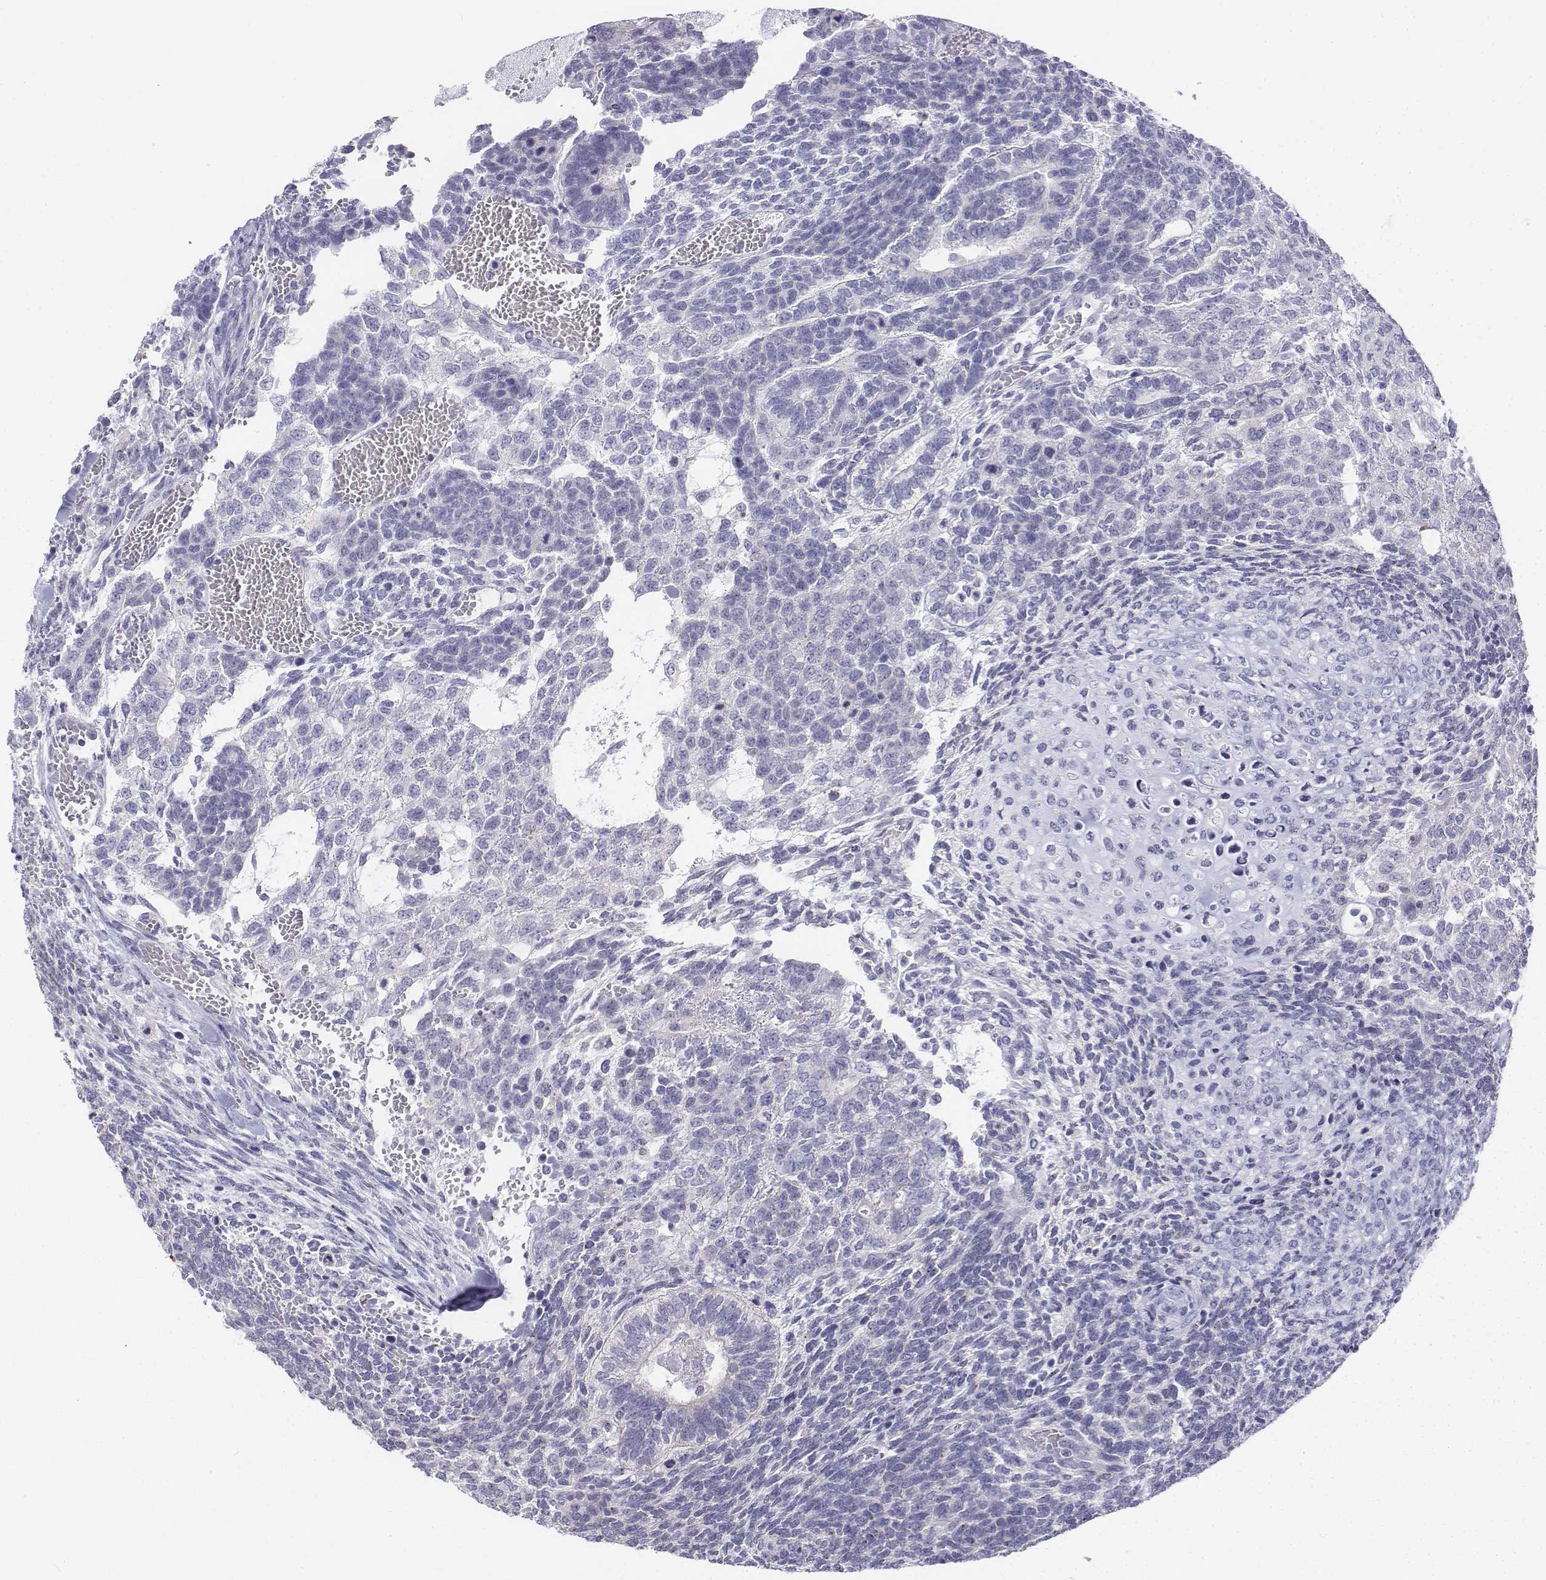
{"staining": {"intensity": "negative", "quantity": "none", "location": "none"}, "tissue": "testis cancer", "cell_type": "Tumor cells", "image_type": "cancer", "snomed": [{"axis": "morphology", "description": "Normal tissue, NOS"}, {"axis": "morphology", "description": "Carcinoma, Embryonal, NOS"}, {"axis": "topography", "description": "Testis"}, {"axis": "topography", "description": "Epididymis"}], "caption": "A micrograph of human embryonal carcinoma (testis) is negative for staining in tumor cells.", "gene": "LGSN", "patient": {"sex": "male", "age": 23}}